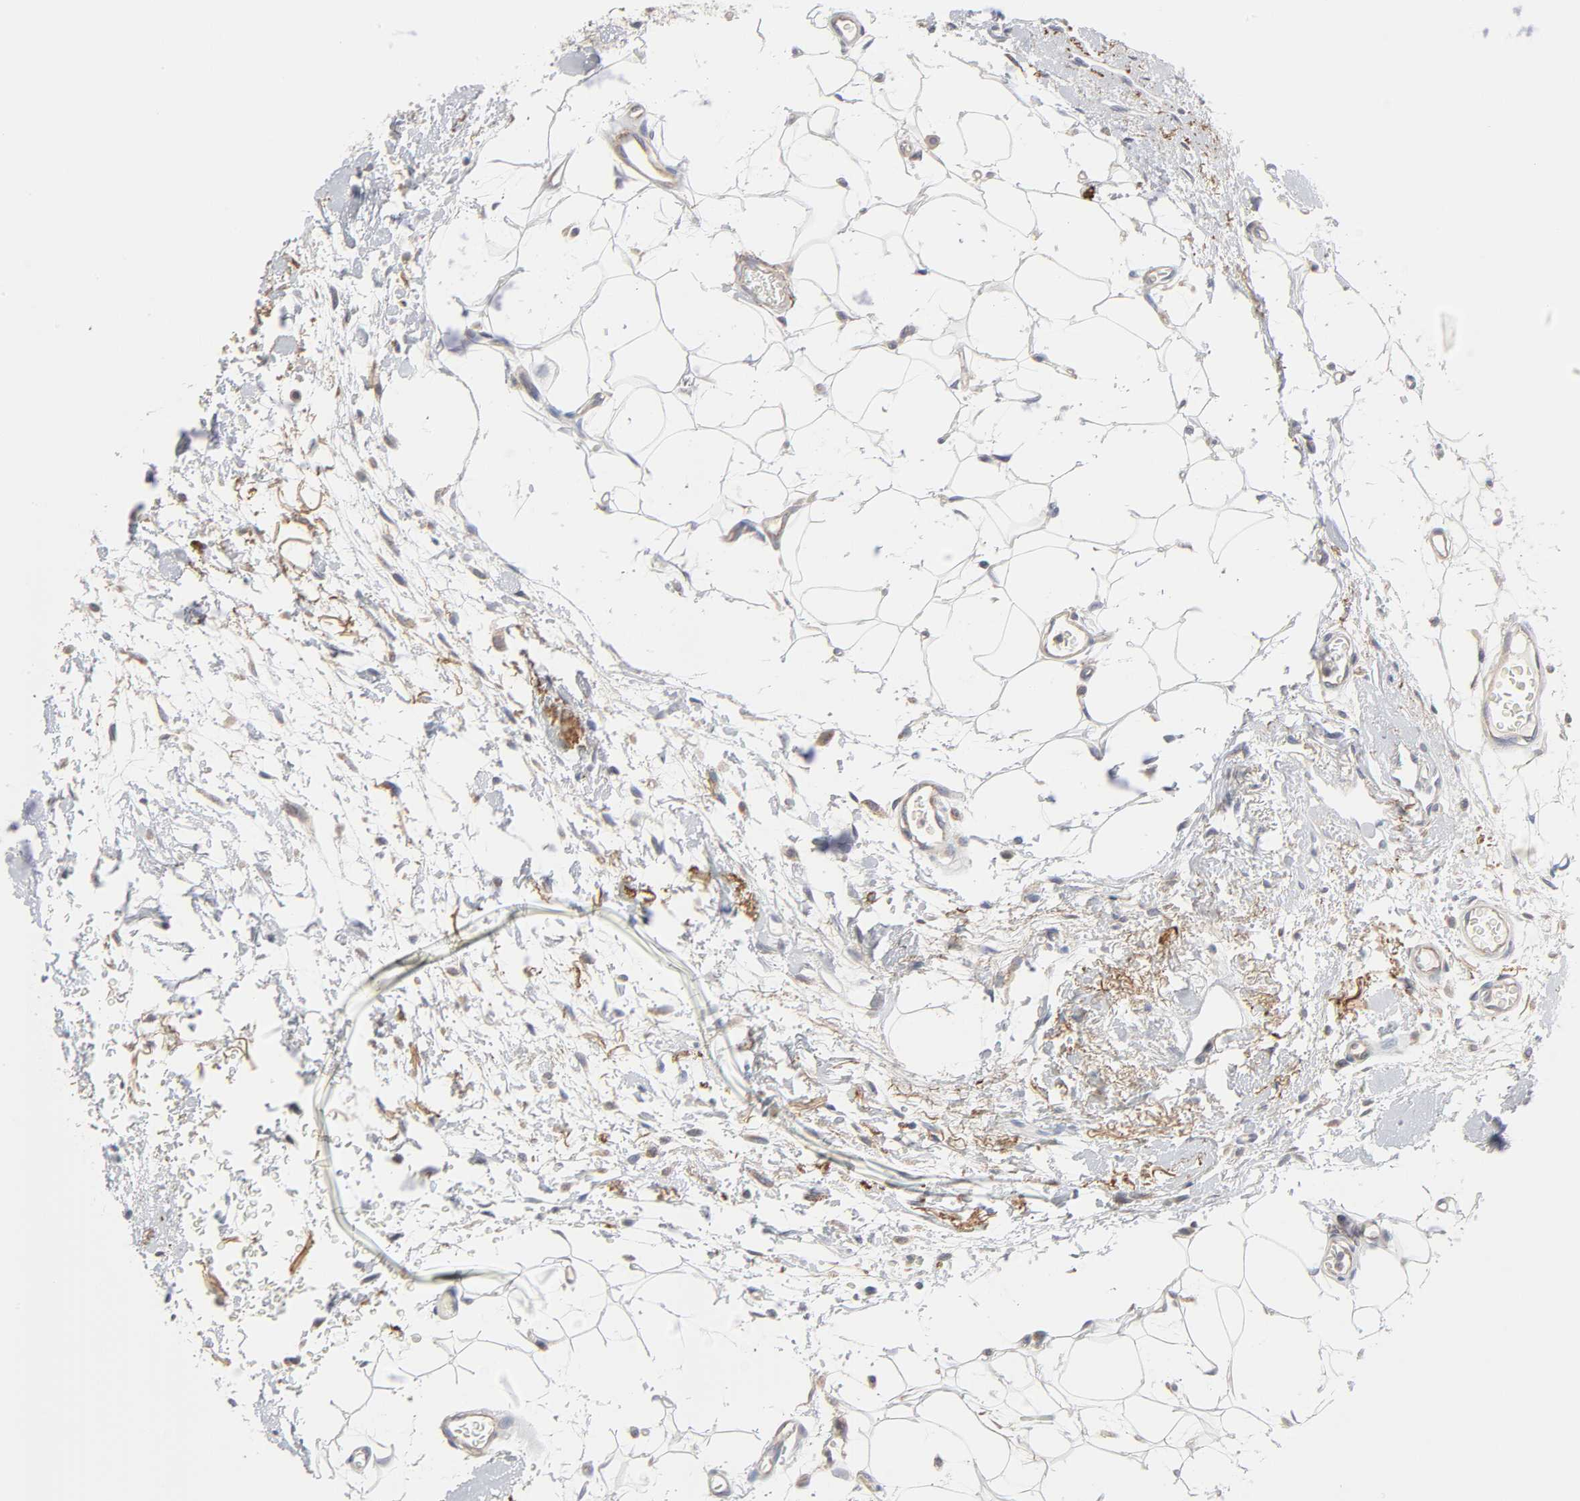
{"staining": {"intensity": "weak", "quantity": "25%-75%", "location": "cytoplasmic/membranous"}, "tissue": "breast cancer", "cell_type": "Tumor cells", "image_type": "cancer", "snomed": [{"axis": "morphology", "description": "Duct carcinoma"}, {"axis": "topography", "description": "Breast"}], "caption": "Human breast cancer (intraductal carcinoma) stained for a protein (brown) demonstrates weak cytoplasmic/membranous positive expression in approximately 25%-75% of tumor cells.", "gene": "IL4R", "patient": {"sex": "female", "age": 87}}